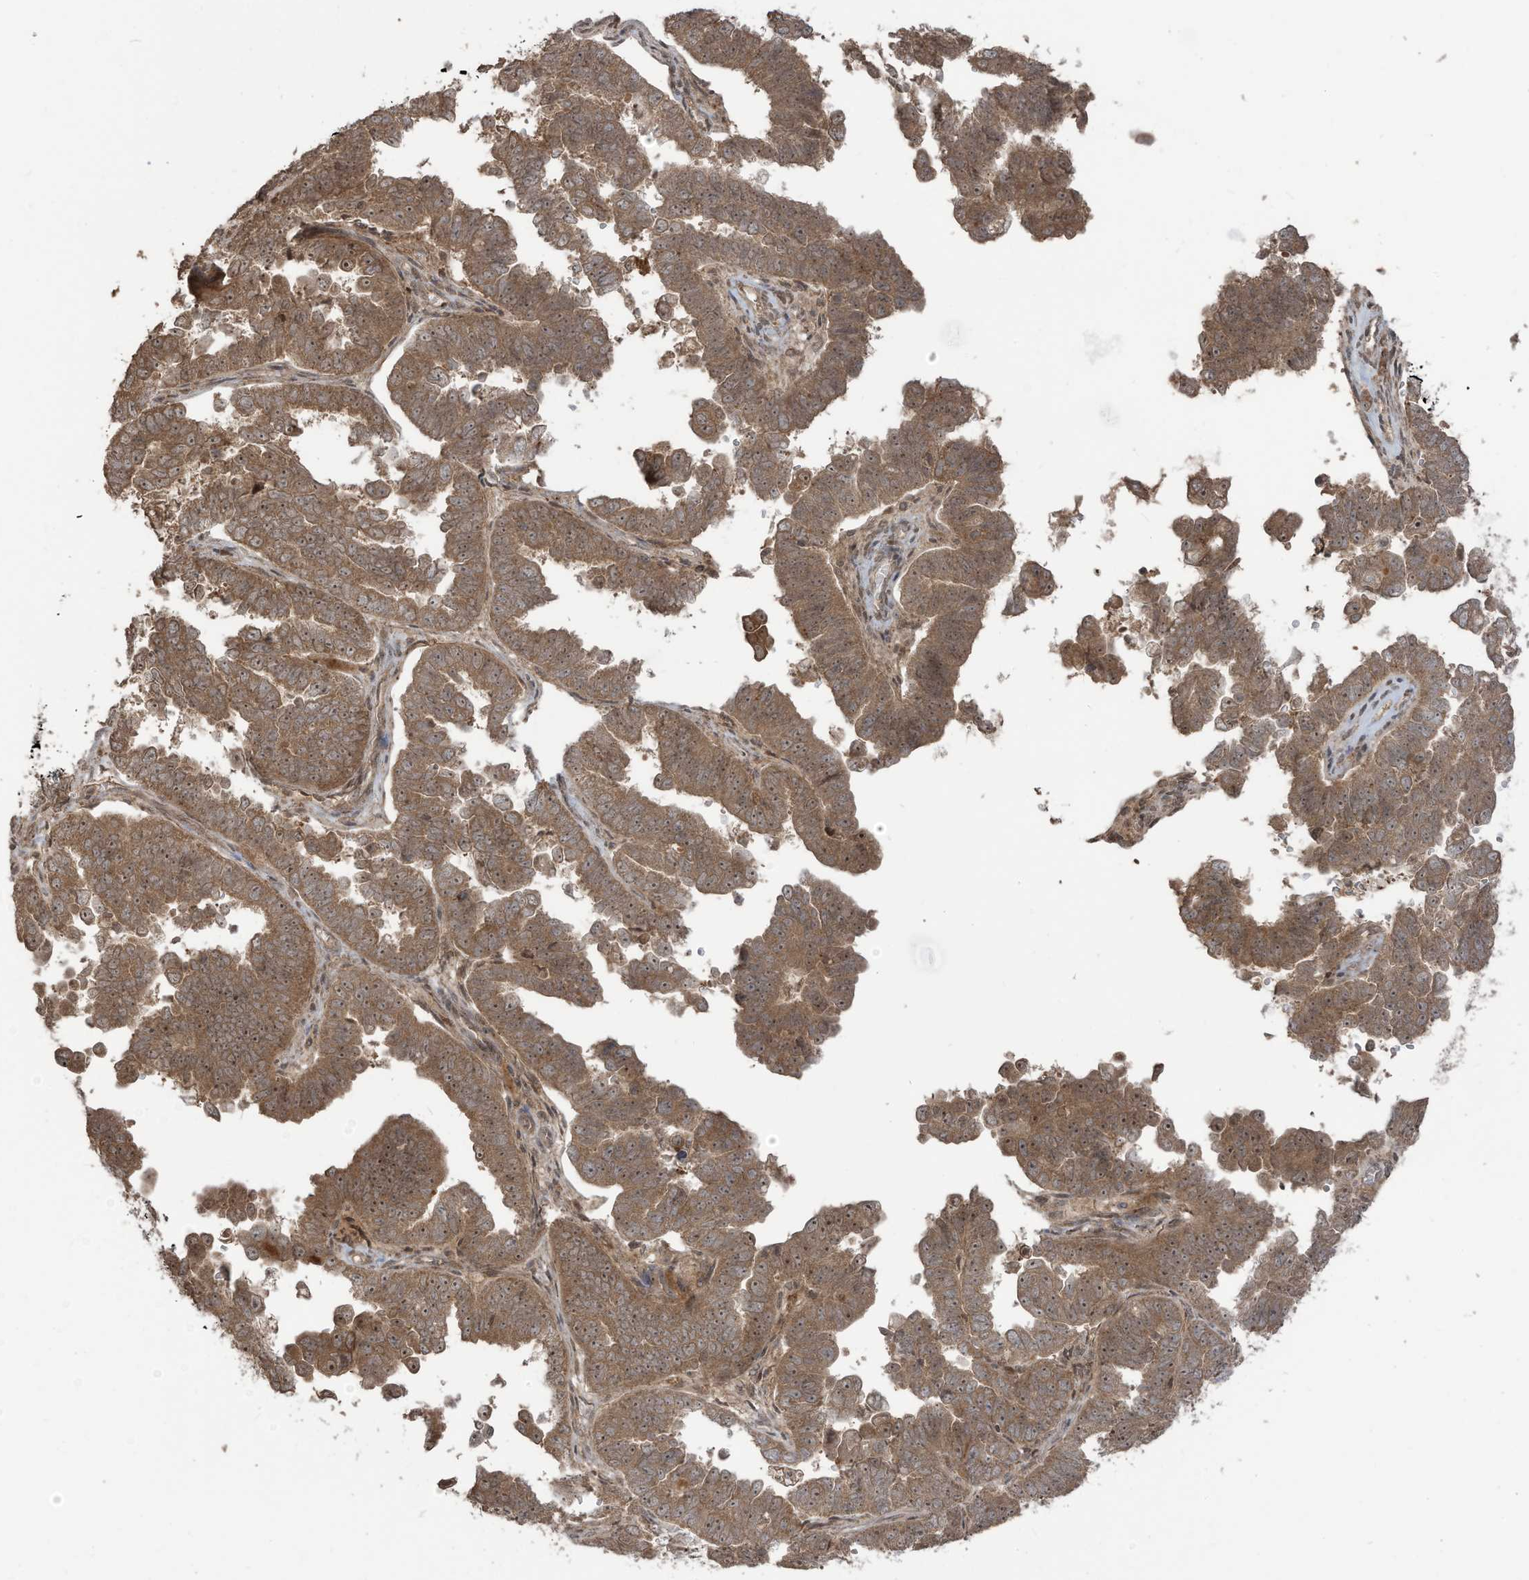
{"staining": {"intensity": "moderate", "quantity": ">75%", "location": "cytoplasmic/membranous,nuclear"}, "tissue": "endometrial cancer", "cell_type": "Tumor cells", "image_type": "cancer", "snomed": [{"axis": "morphology", "description": "Adenocarcinoma, NOS"}, {"axis": "topography", "description": "Endometrium"}], "caption": "Protein staining by immunohistochemistry shows moderate cytoplasmic/membranous and nuclear expression in approximately >75% of tumor cells in endometrial adenocarcinoma.", "gene": "CARF", "patient": {"sex": "female", "age": 75}}